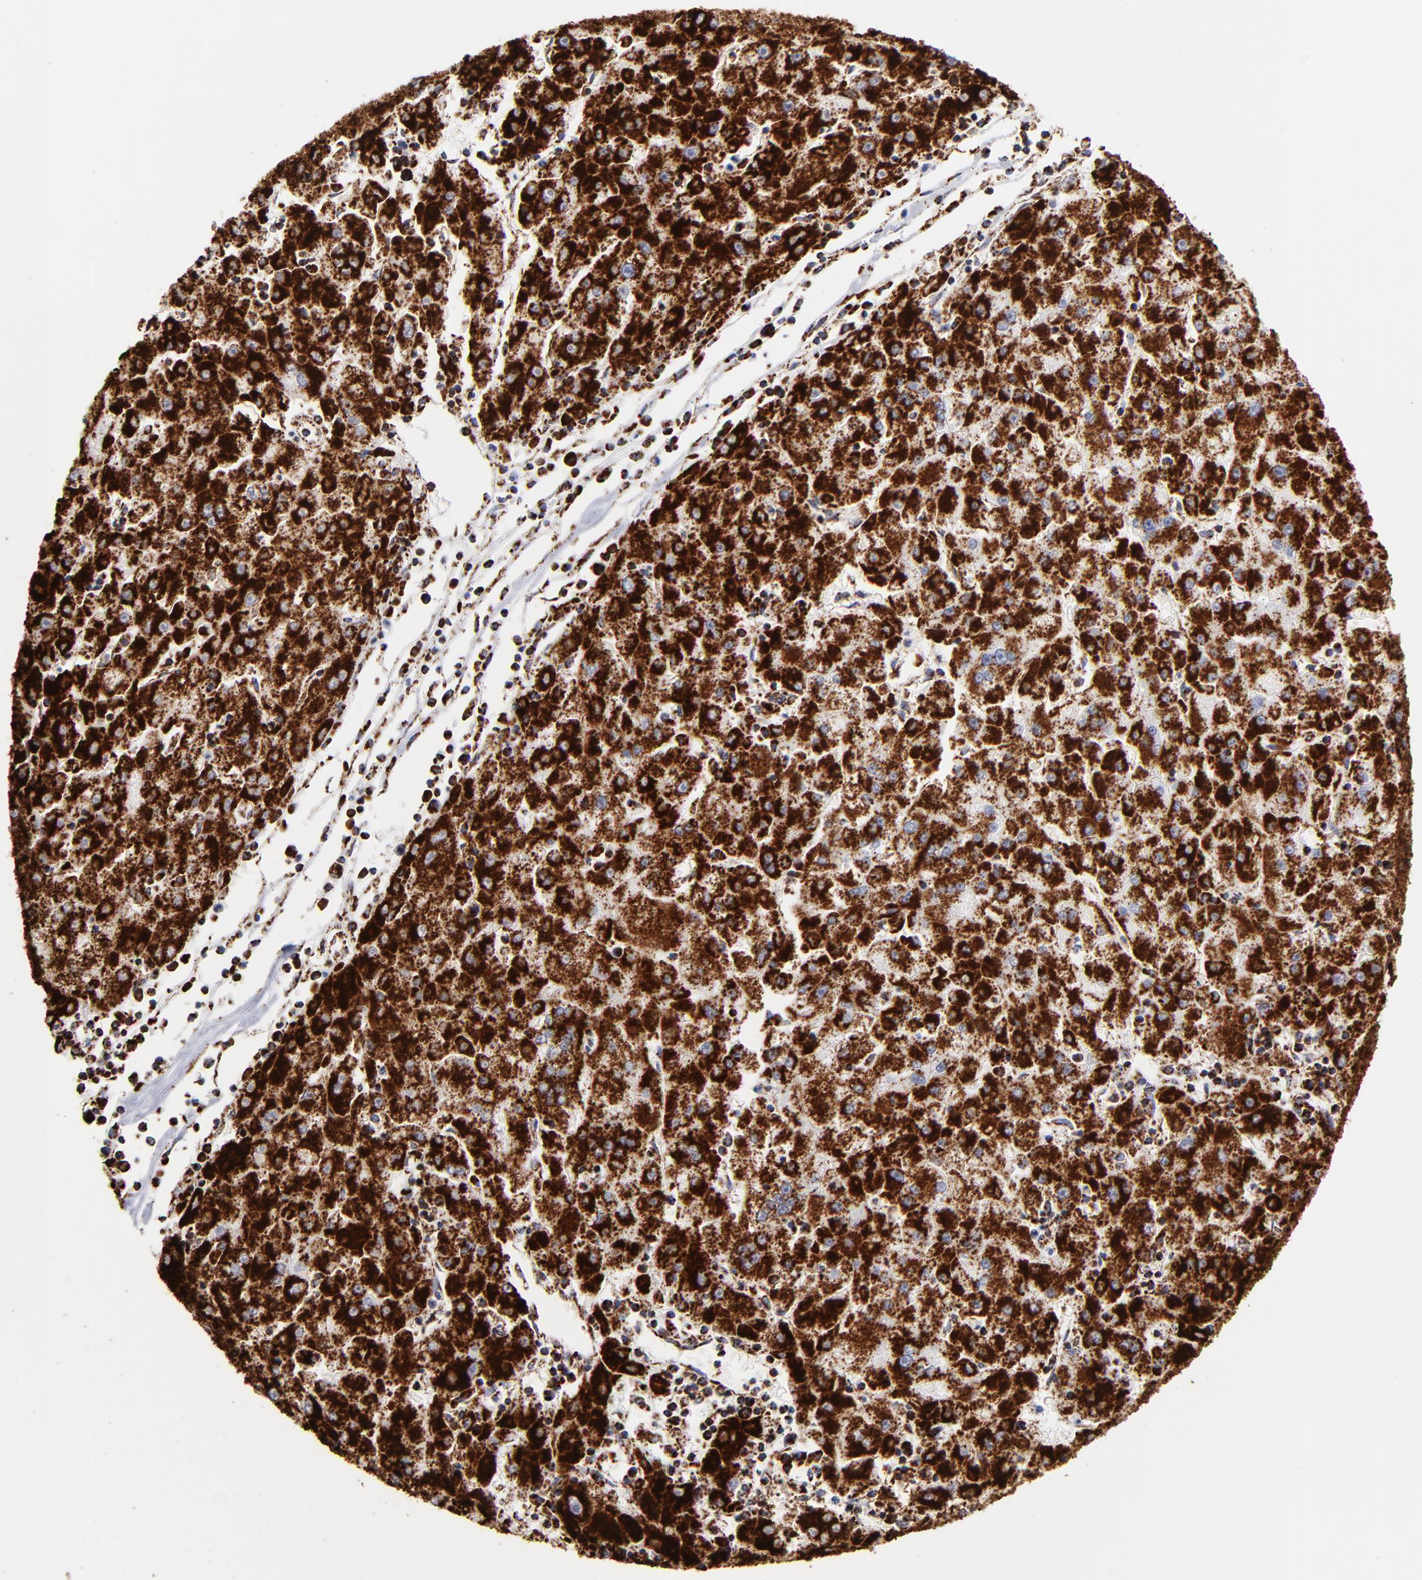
{"staining": {"intensity": "strong", "quantity": ">75%", "location": "cytoplasmic/membranous"}, "tissue": "liver cancer", "cell_type": "Tumor cells", "image_type": "cancer", "snomed": [{"axis": "morphology", "description": "Carcinoma, Hepatocellular, NOS"}, {"axis": "topography", "description": "Liver"}], "caption": "The immunohistochemical stain labels strong cytoplasmic/membranous staining in tumor cells of liver hepatocellular carcinoma tissue.", "gene": "PHB1", "patient": {"sex": "male", "age": 72}}